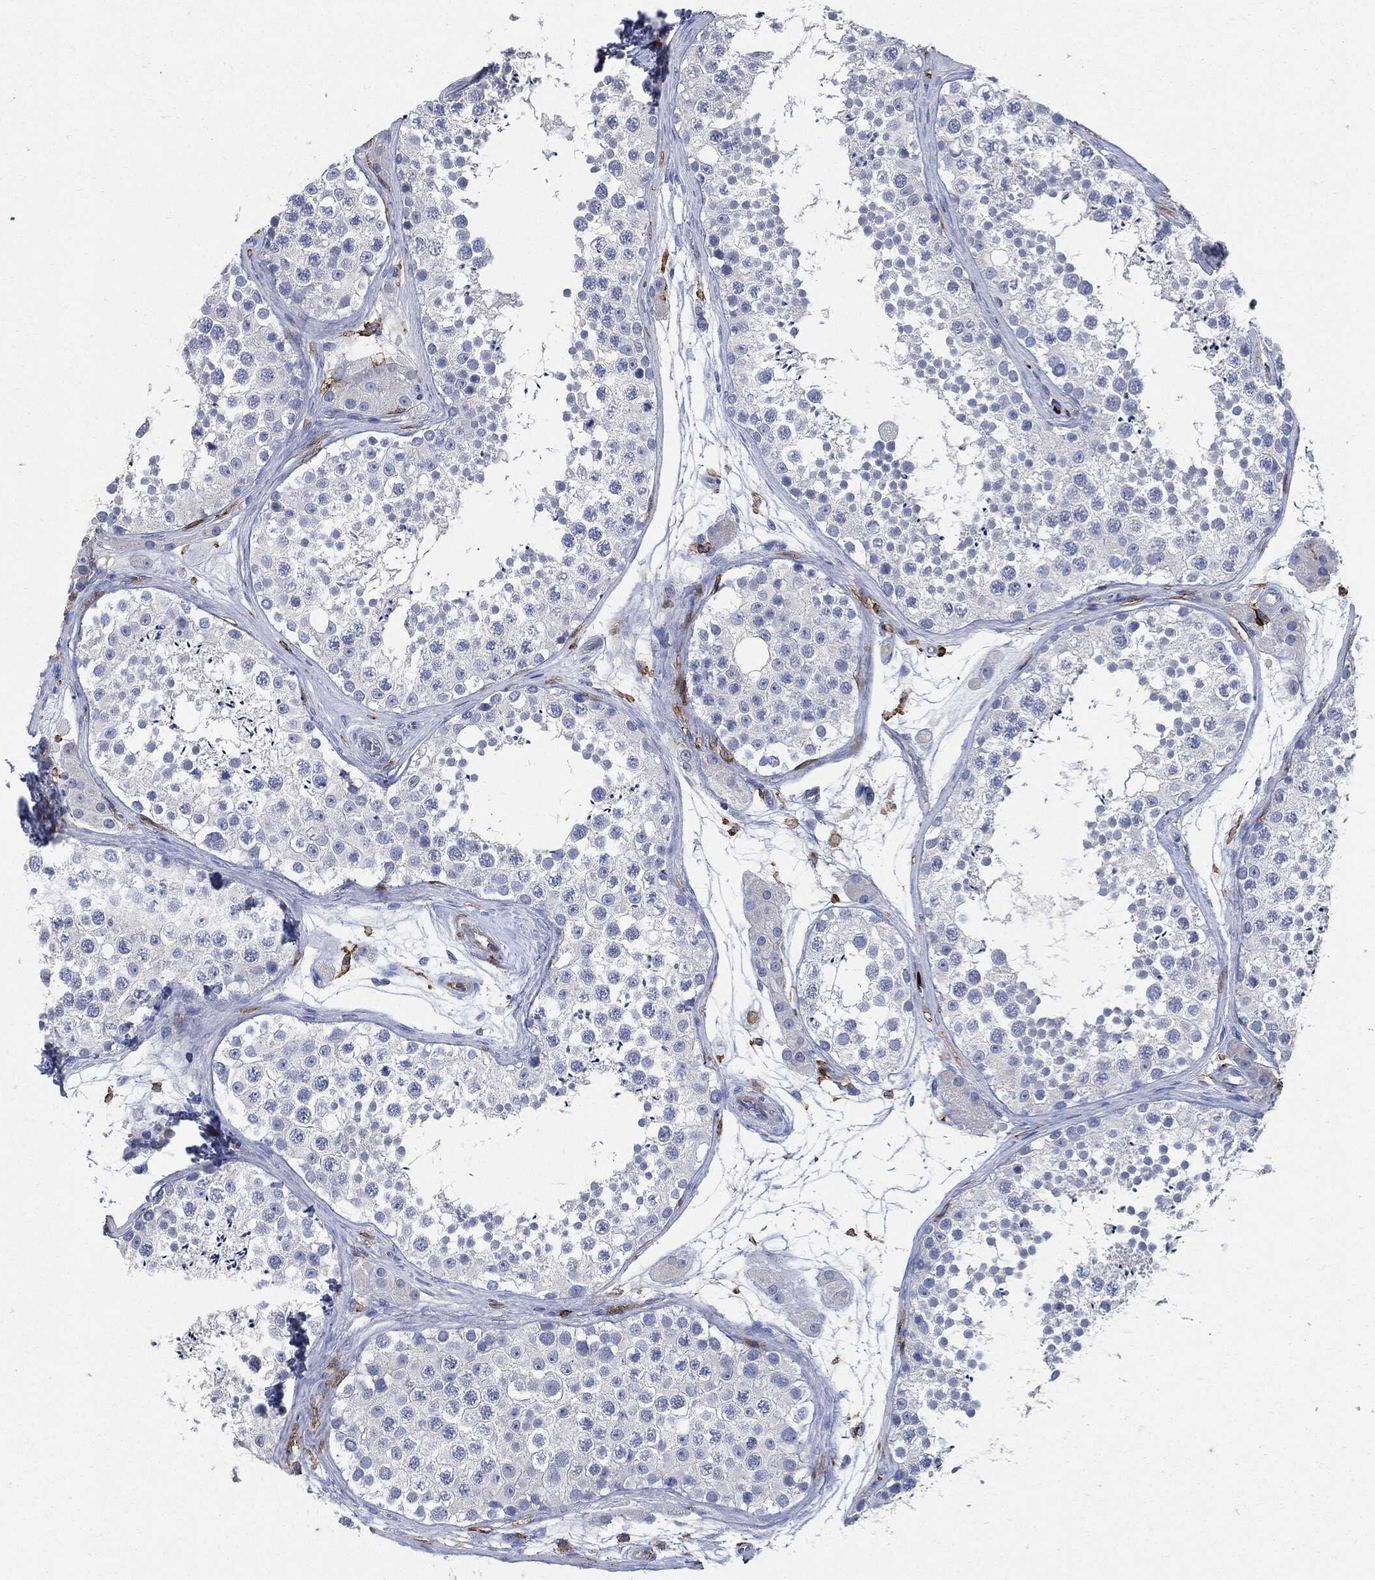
{"staining": {"intensity": "negative", "quantity": "none", "location": "none"}, "tissue": "testis", "cell_type": "Cells in seminiferous ducts", "image_type": "normal", "snomed": [{"axis": "morphology", "description": "Normal tissue, NOS"}, {"axis": "topography", "description": "Testis"}], "caption": "An image of human testis is negative for staining in cells in seminiferous ducts.", "gene": "PTPRC", "patient": {"sex": "male", "age": 41}}